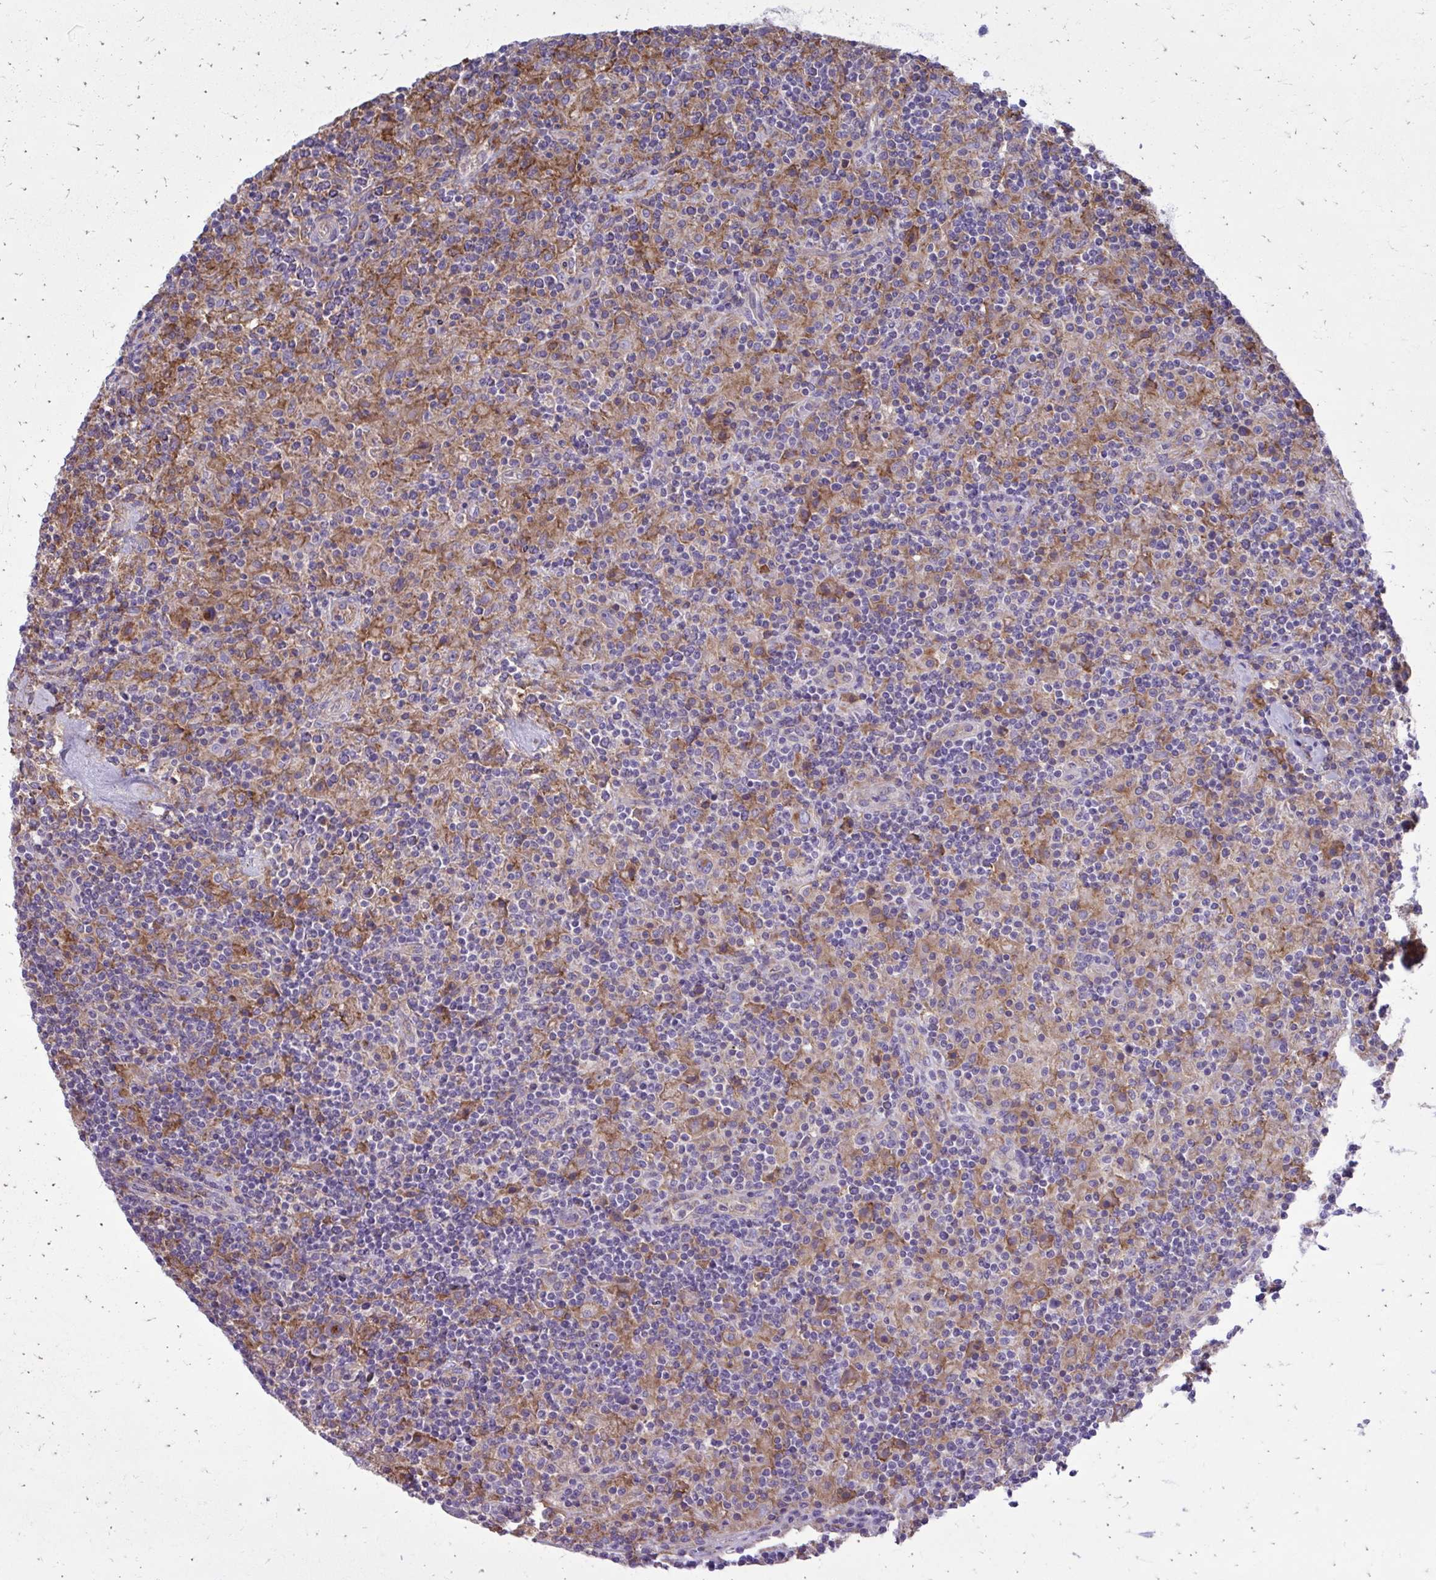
{"staining": {"intensity": "negative", "quantity": "none", "location": "none"}, "tissue": "lymphoma", "cell_type": "Tumor cells", "image_type": "cancer", "snomed": [{"axis": "morphology", "description": "Hodgkin's disease, NOS"}, {"axis": "topography", "description": "Lymph node"}], "caption": "IHC of Hodgkin's disease reveals no expression in tumor cells.", "gene": "CLTA", "patient": {"sex": "male", "age": 70}}